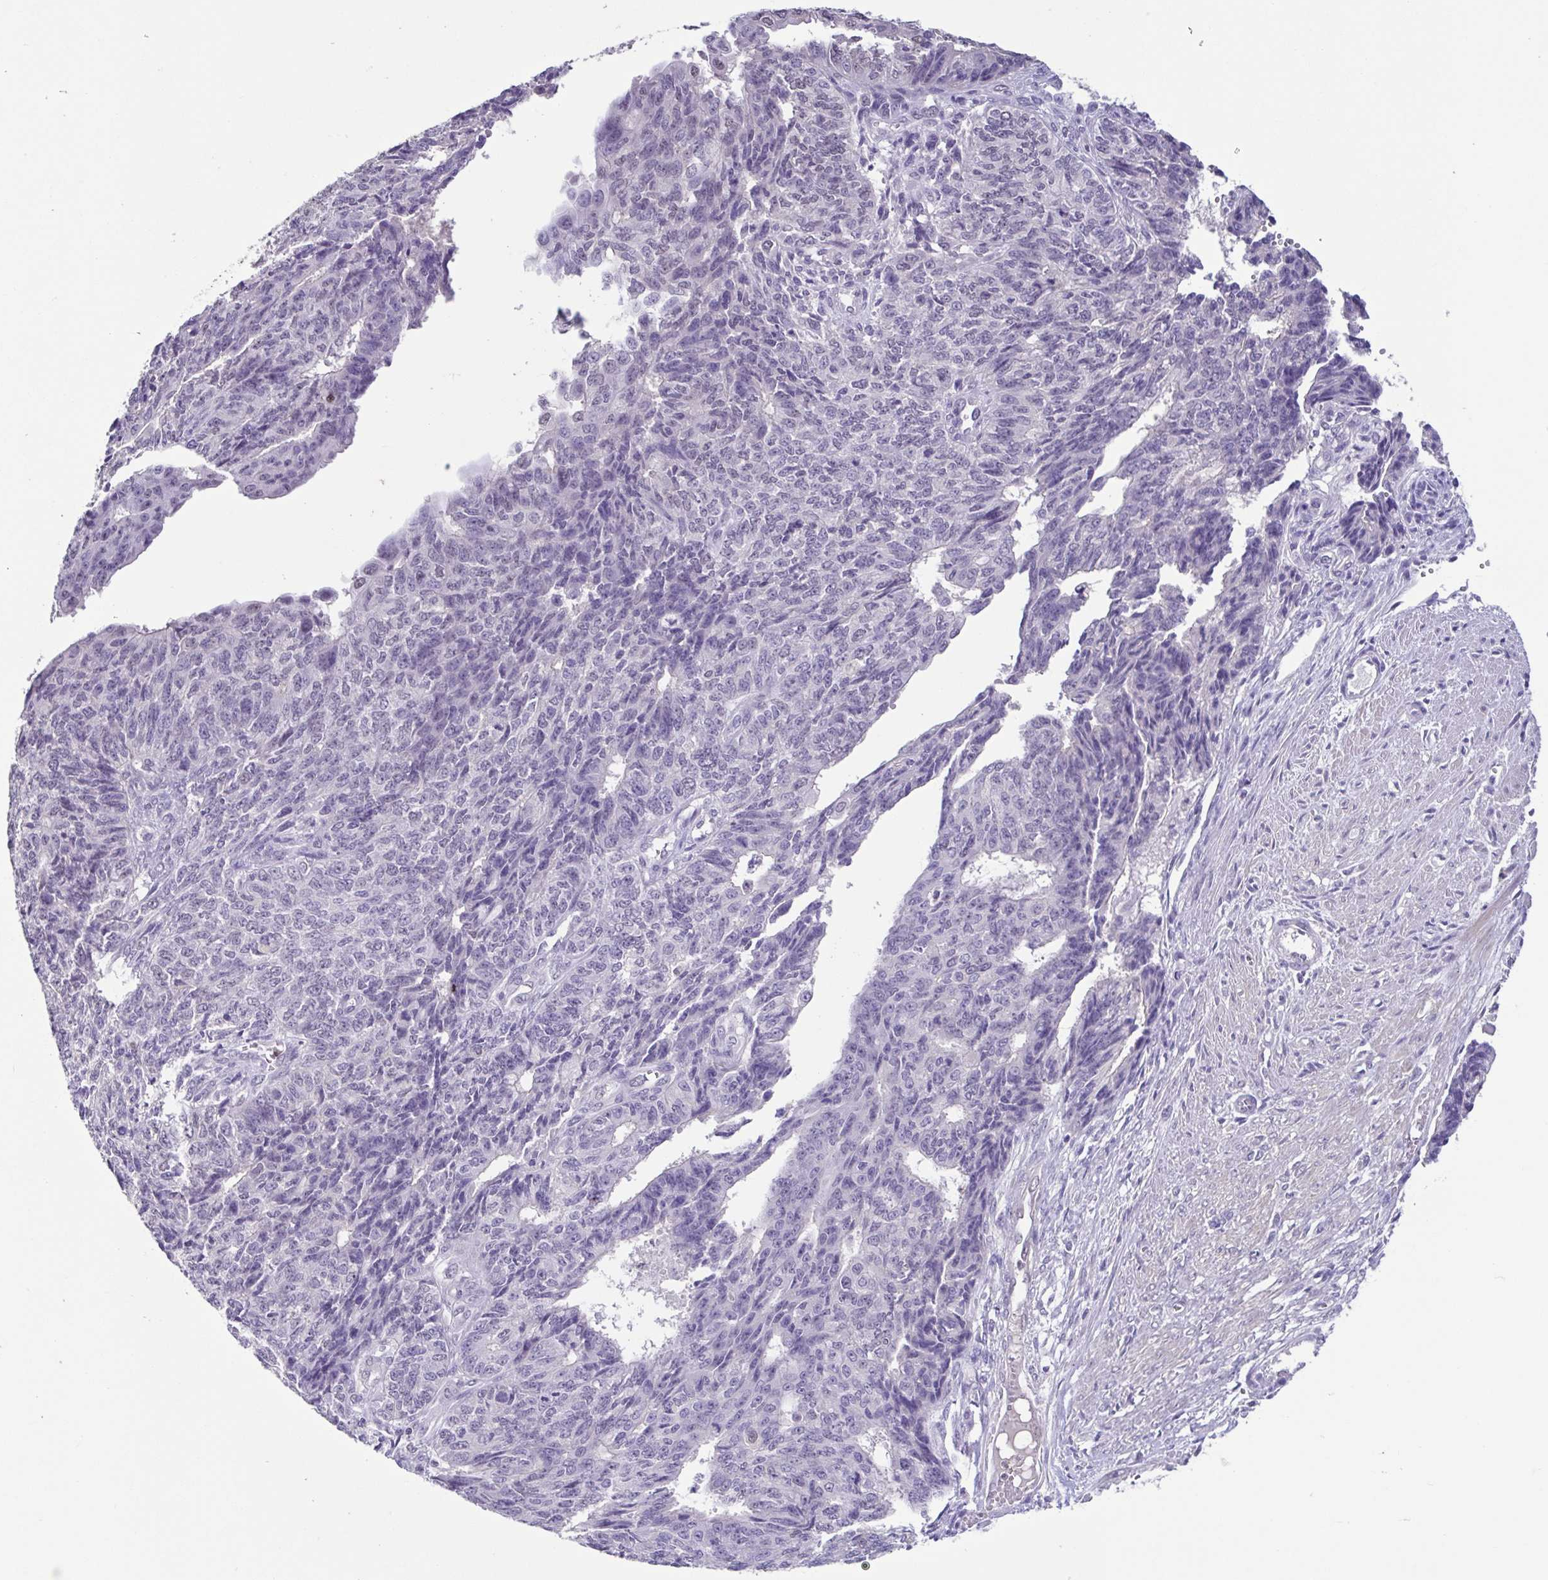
{"staining": {"intensity": "negative", "quantity": "none", "location": "none"}, "tissue": "endometrial cancer", "cell_type": "Tumor cells", "image_type": "cancer", "snomed": [{"axis": "morphology", "description": "Adenocarcinoma, NOS"}, {"axis": "topography", "description": "Endometrium"}], "caption": "Human endometrial adenocarcinoma stained for a protein using IHC demonstrates no expression in tumor cells.", "gene": "ACTRT3", "patient": {"sex": "female", "age": 32}}